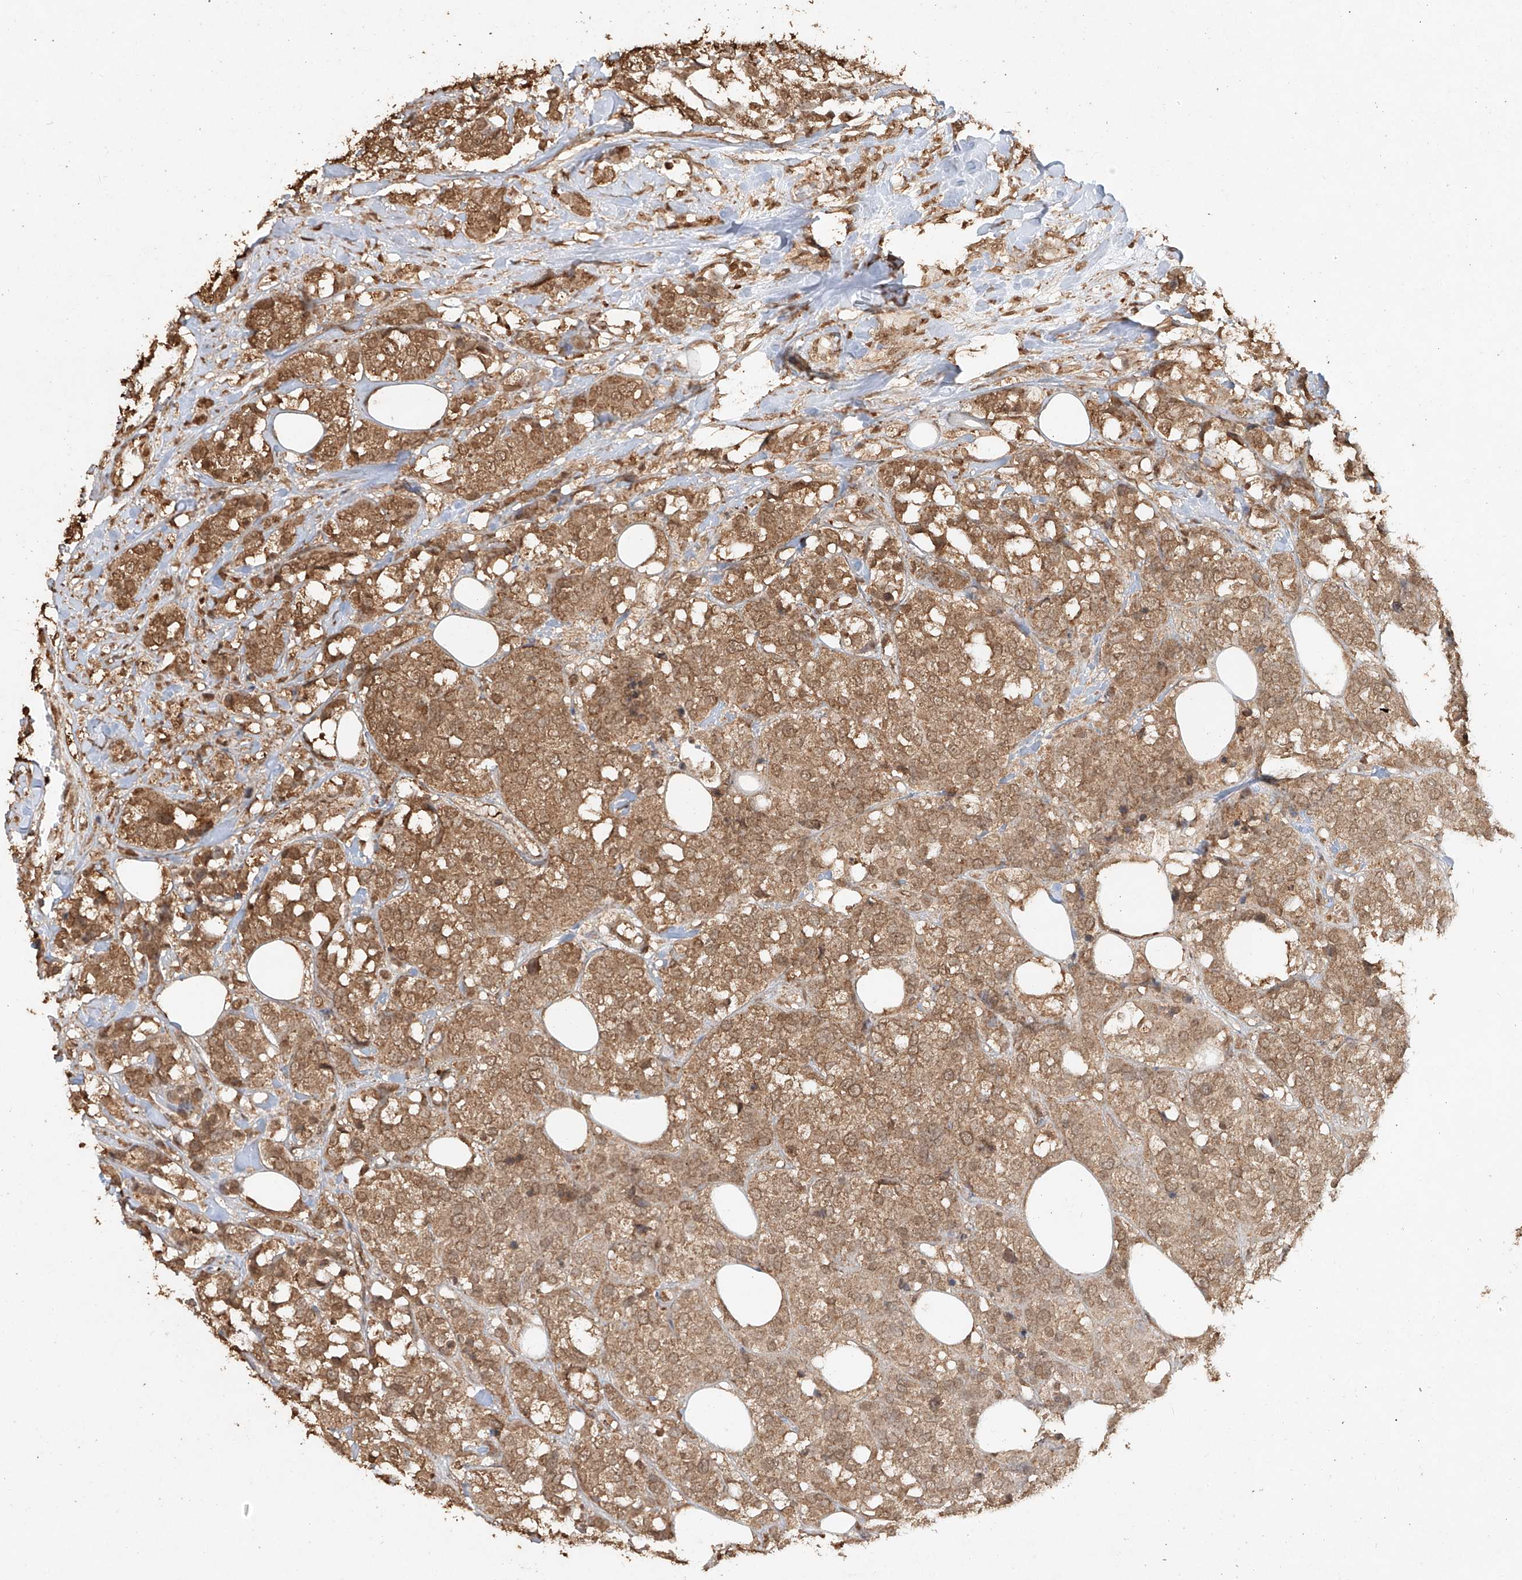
{"staining": {"intensity": "moderate", "quantity": ">75%", "location": "cytoplasmic/membranous,nuclear"}, "tissue": "breast cancer", "cell_type": "Tumor cells", "image_type": "cancer", "snomed": [{"axis": "morphology", "description": "Lobular carcinoma"}, {"axis": "topography", "description": "Breast"}], "caption": "Protein staining of breast cancer tissue demonstrates moderate cytoplasmic/membranous and nuclear expression in about >75% of tumor cells. The protein of interest is shown in brown color, while the nuclei are stained blue.", "gene": "TIGAR", "patient": {"sex": "female", "age": 59}}